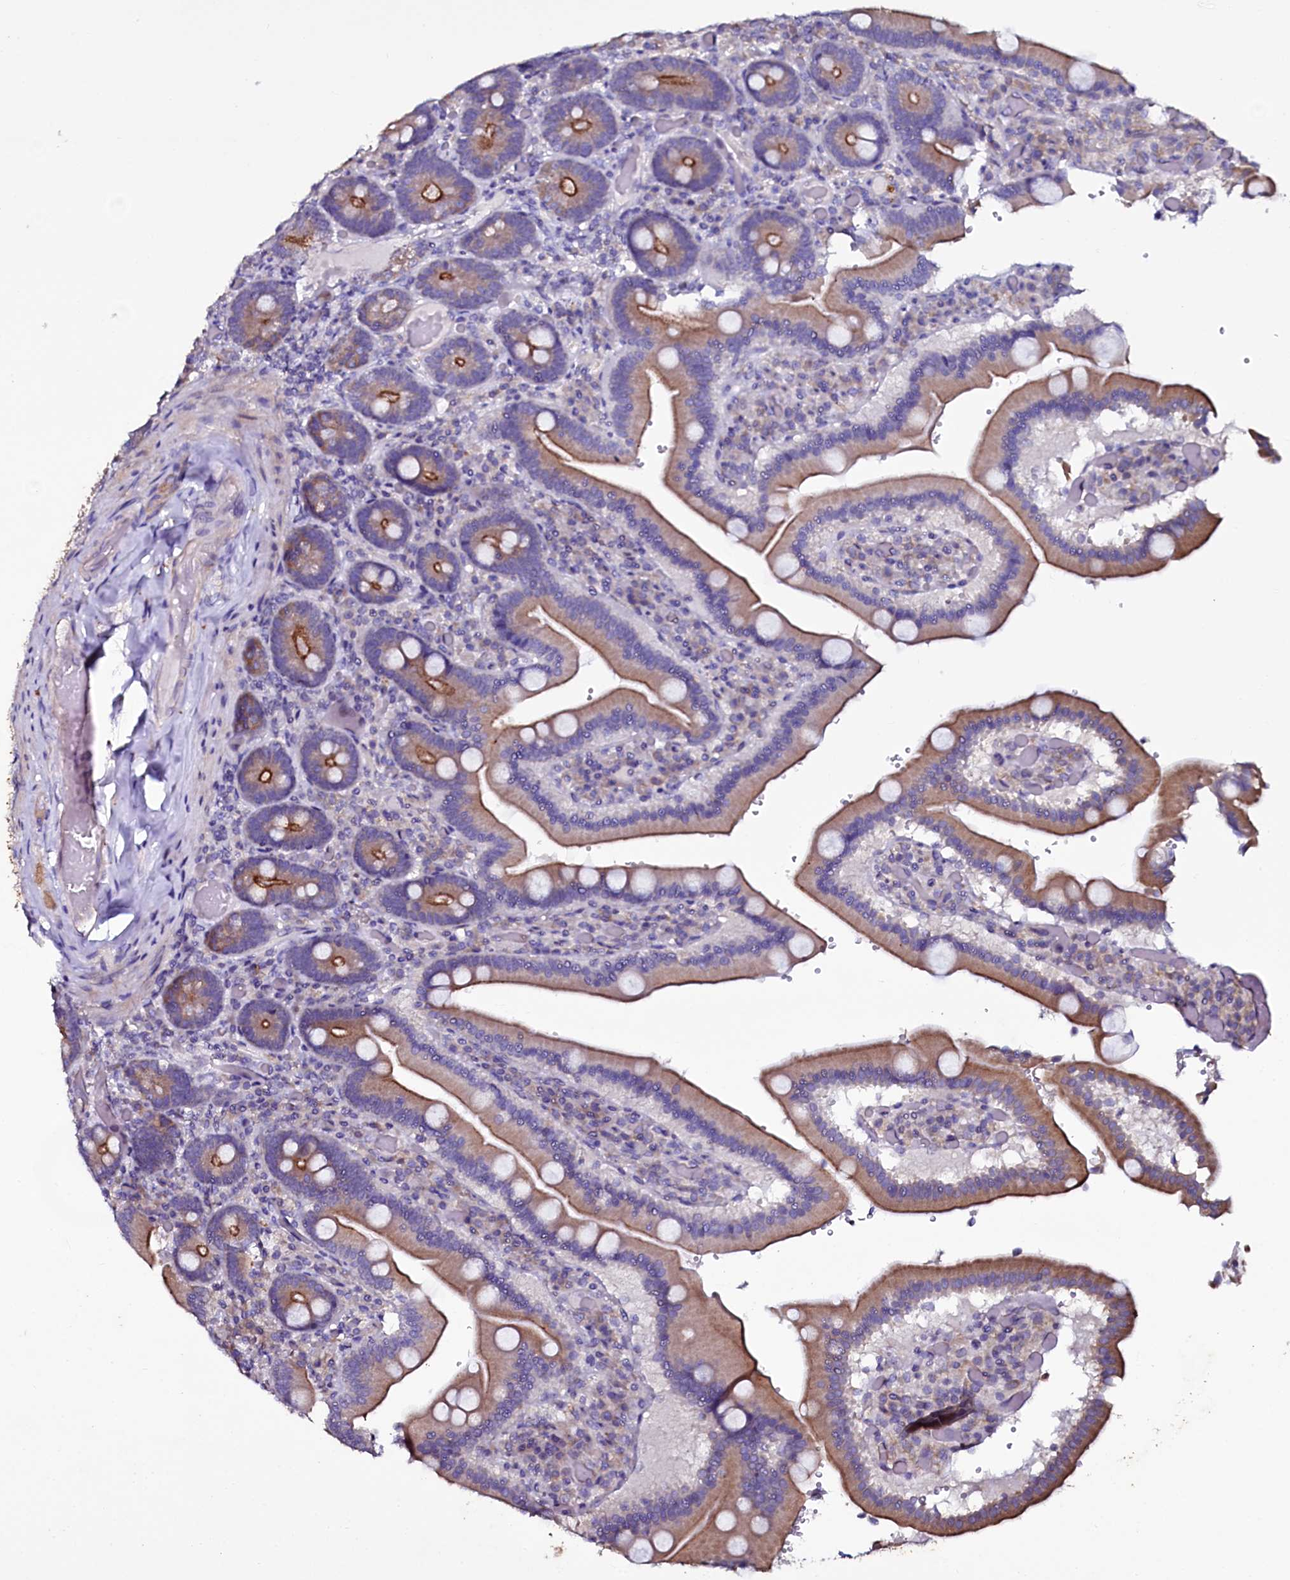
{"staining": {"intensity": "moderate", "quantity": "25%-75%", "location": "cytoplasmic/membranous"}, "tissue": "duodenum", "cell_type": "Glandular cells", "image_type": "normal", "snomed": [{"axis": "morphology", "description": "Normal tissue, NOS"}, {"axis": "topography", "description": "Duodenum"}], "caption": "A brown stain labels moderate cytoplasmic/membranous positivity of a protein in glandular cells of normal human duodenum. The staining was performed using DAB to visualize the protein expression in brown, while the nuclei were stained in blue with hematoxylin (Magnification: 20x).", "gene": "SELENOT", "patient": {"sex": "female", "age": 62}}